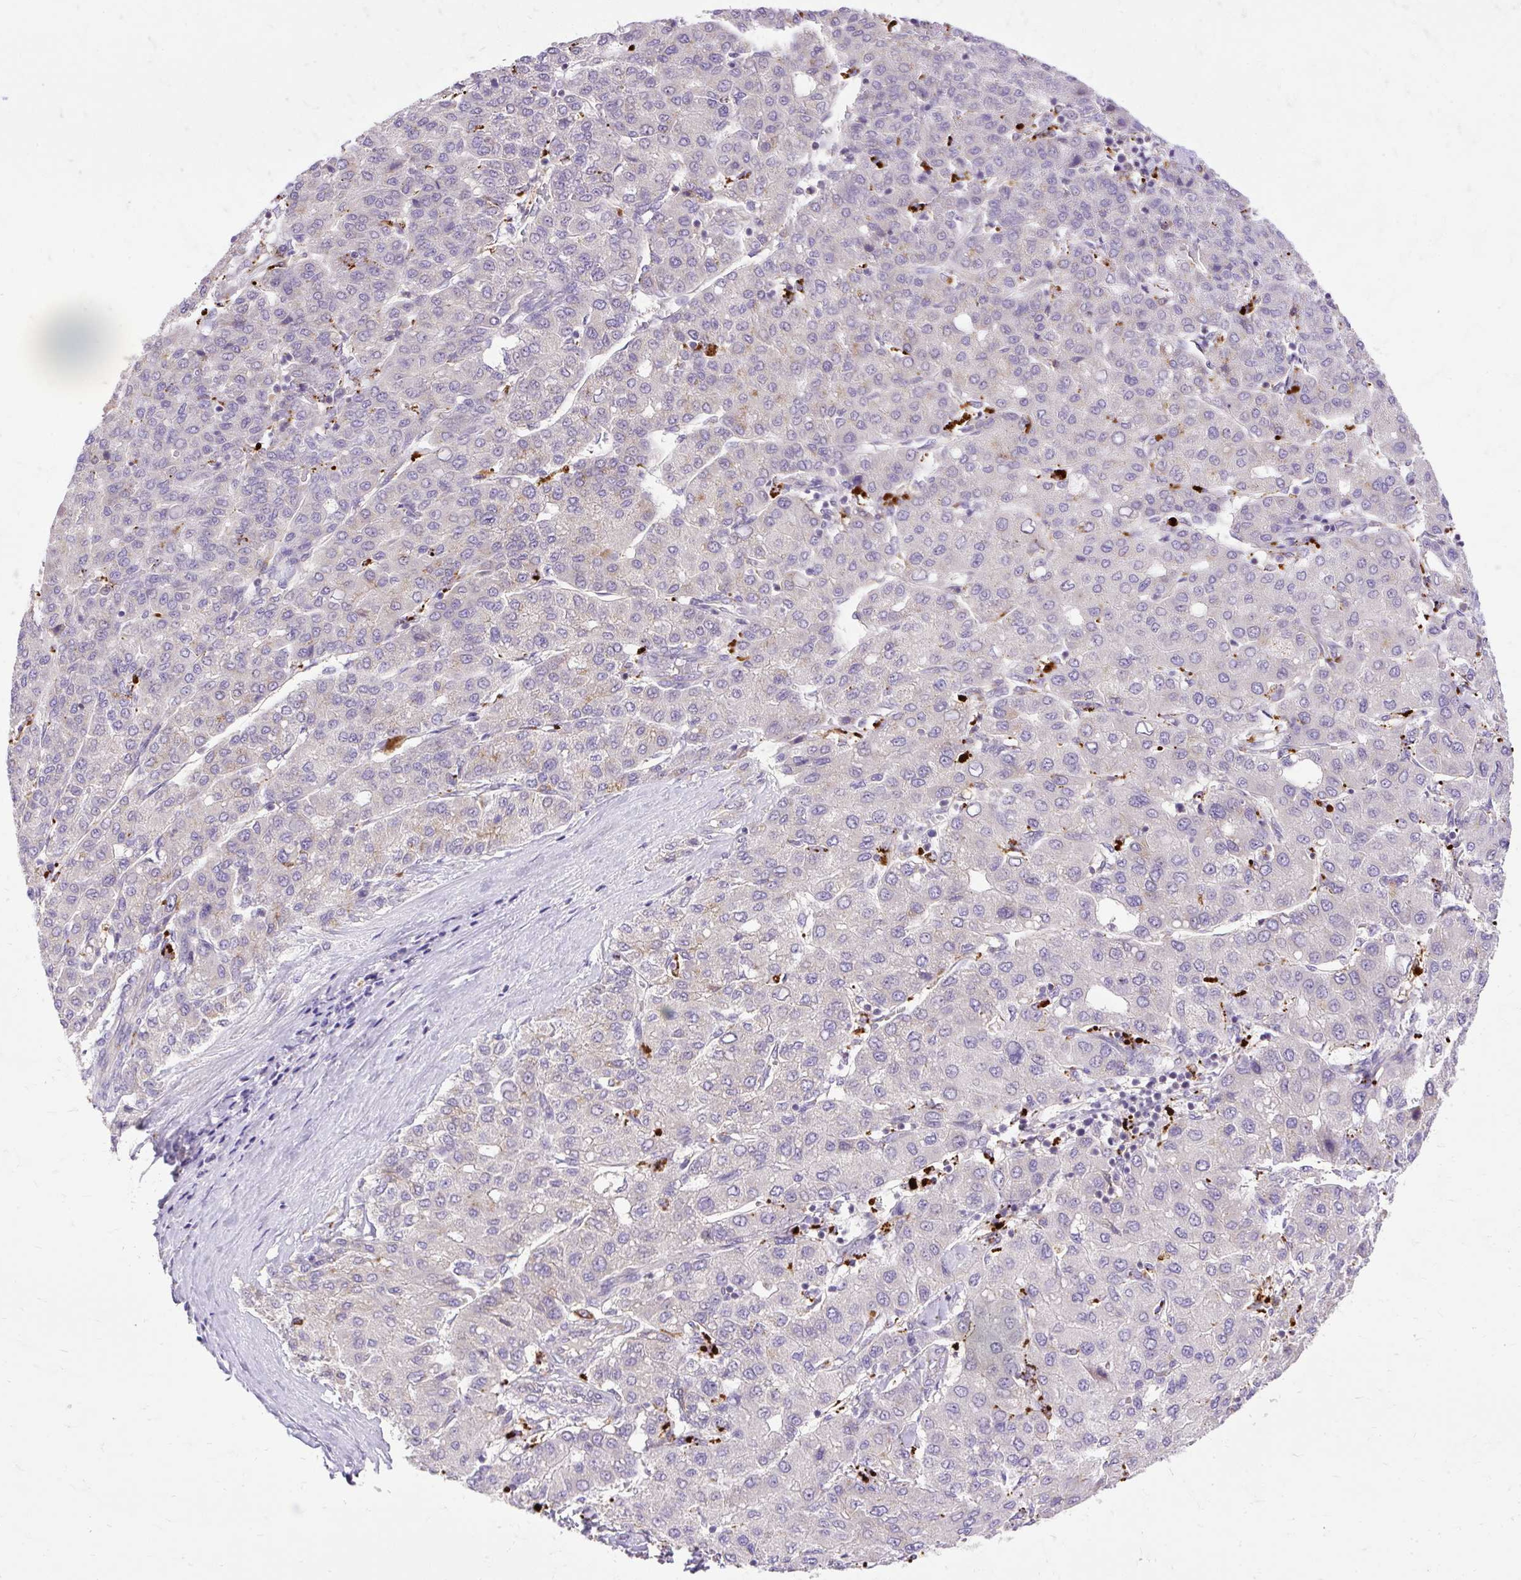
{"staining": {"intensity": "moderate", "quantity": "<25%", "location": "cytoplasmic/membranous"}, "tissue": "liver cancer", "cell_type": "Tumor cells", "image_type": "cancer", "snomed": [{"axis": "morphology", "description": "Carcinoma, Hepatocellular, NOS"}, {"axis": "topography", "description": "Liver"}], "caption": "DAB (3,3'-diaminobenzidine) immunohistochemical staining of human liver hepatocellular carcinoma demonstrates moderate cytoplasmic/membranous protein positivity in about <25% of tumor cells.", "gene": "HEXB", "patient": {"sex": "male", "age": 65}}